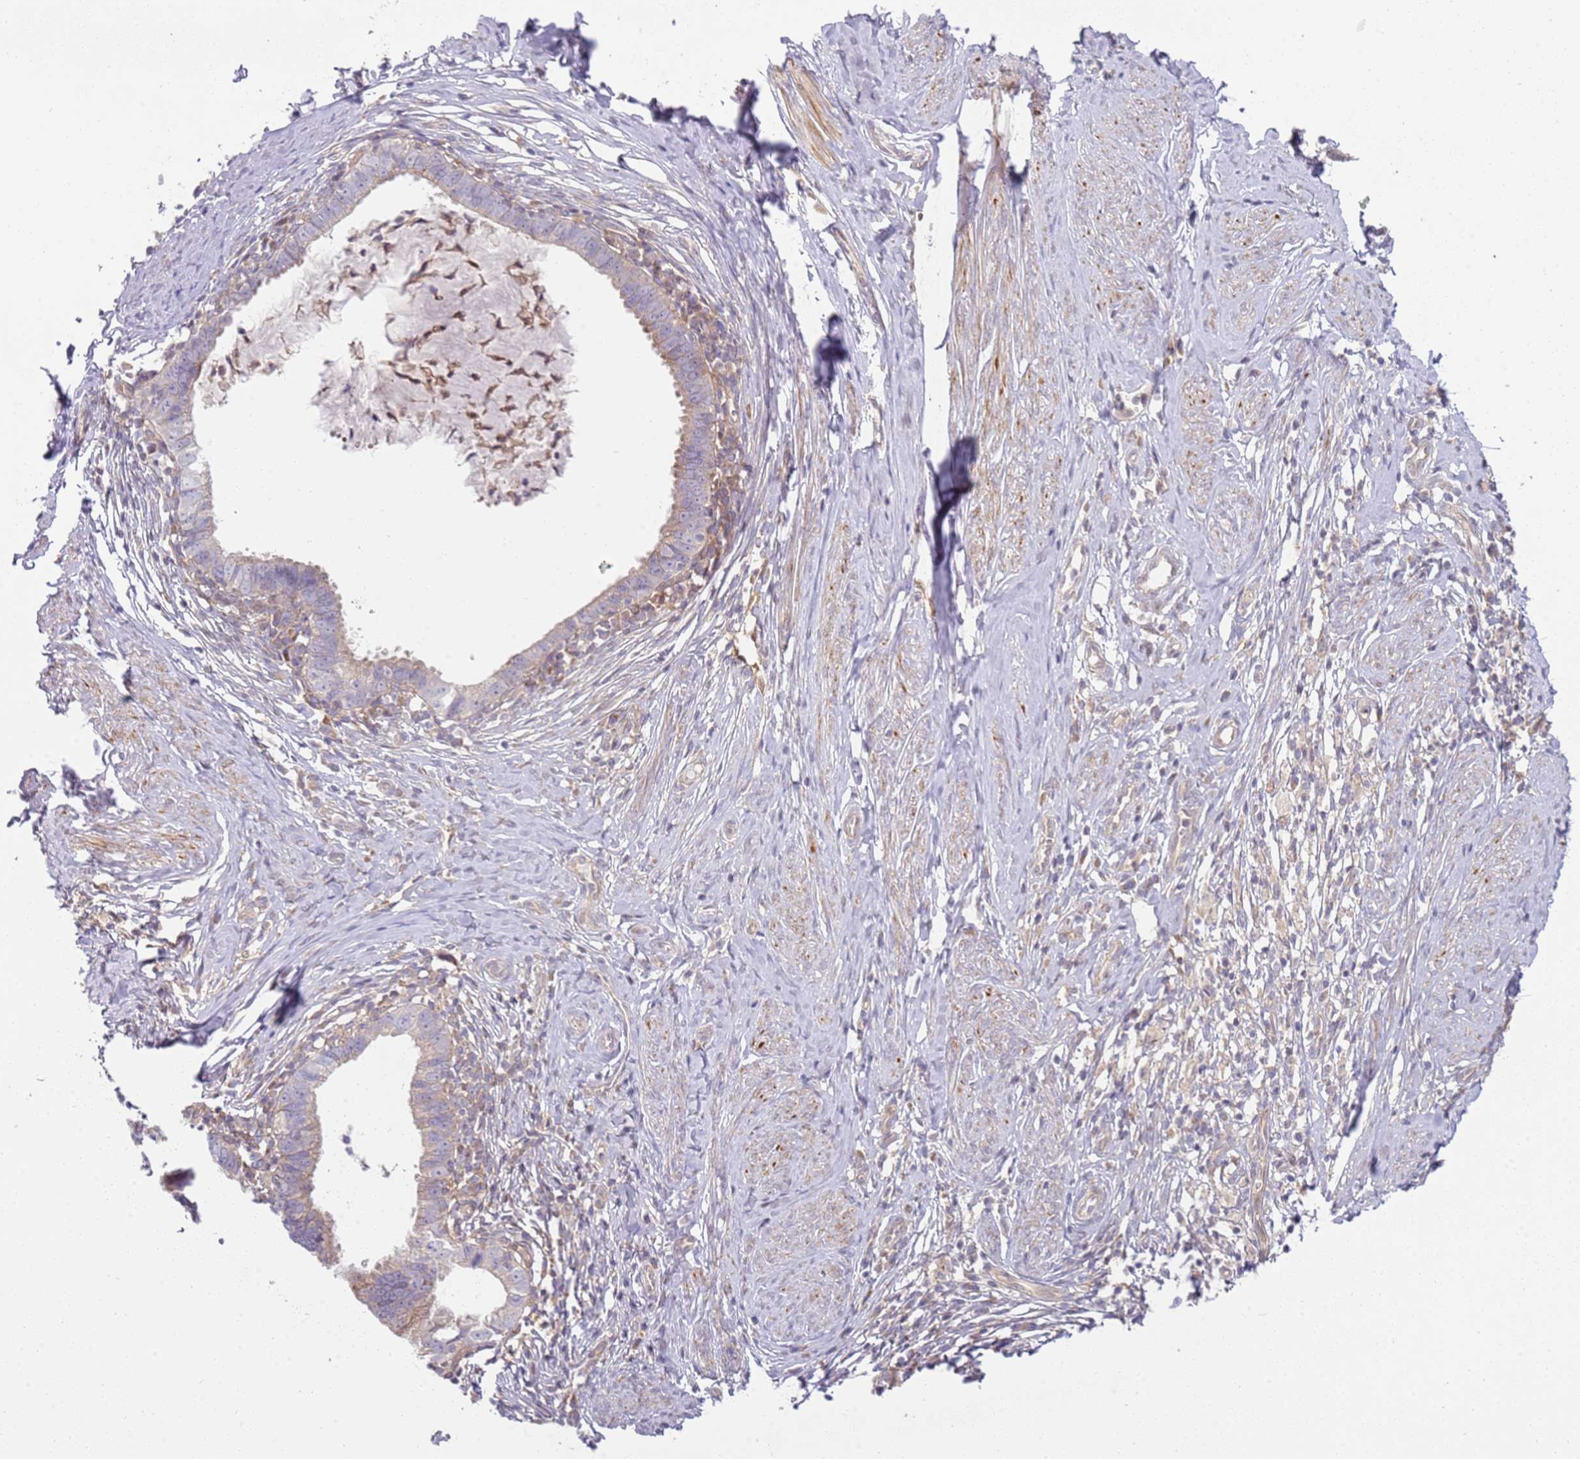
{"staining": {"intensity": "weak", "quantity": "<25%", "location": "cytoplasmic/membranous"}, "tissue": "cervical cancer", "cell_type": "Tumor cells", "image_type": "cancer", "snomed": [{"axis": "morphology", "description": "Adenocarcinoma, NOS"}, {"axis": "topography", "description": "Cervix"}], "caption": "Micrograph shows no significant protein staining in tumor cells of cervical adenocarcinoma. The staining was performed using DAB to visualize the protein expression in brown, while the nuclei were stained in blue with hematoxylin (Magnification: 20x).", "gene": "GRAP", "patient": {"sex": "female", "age": 36}}